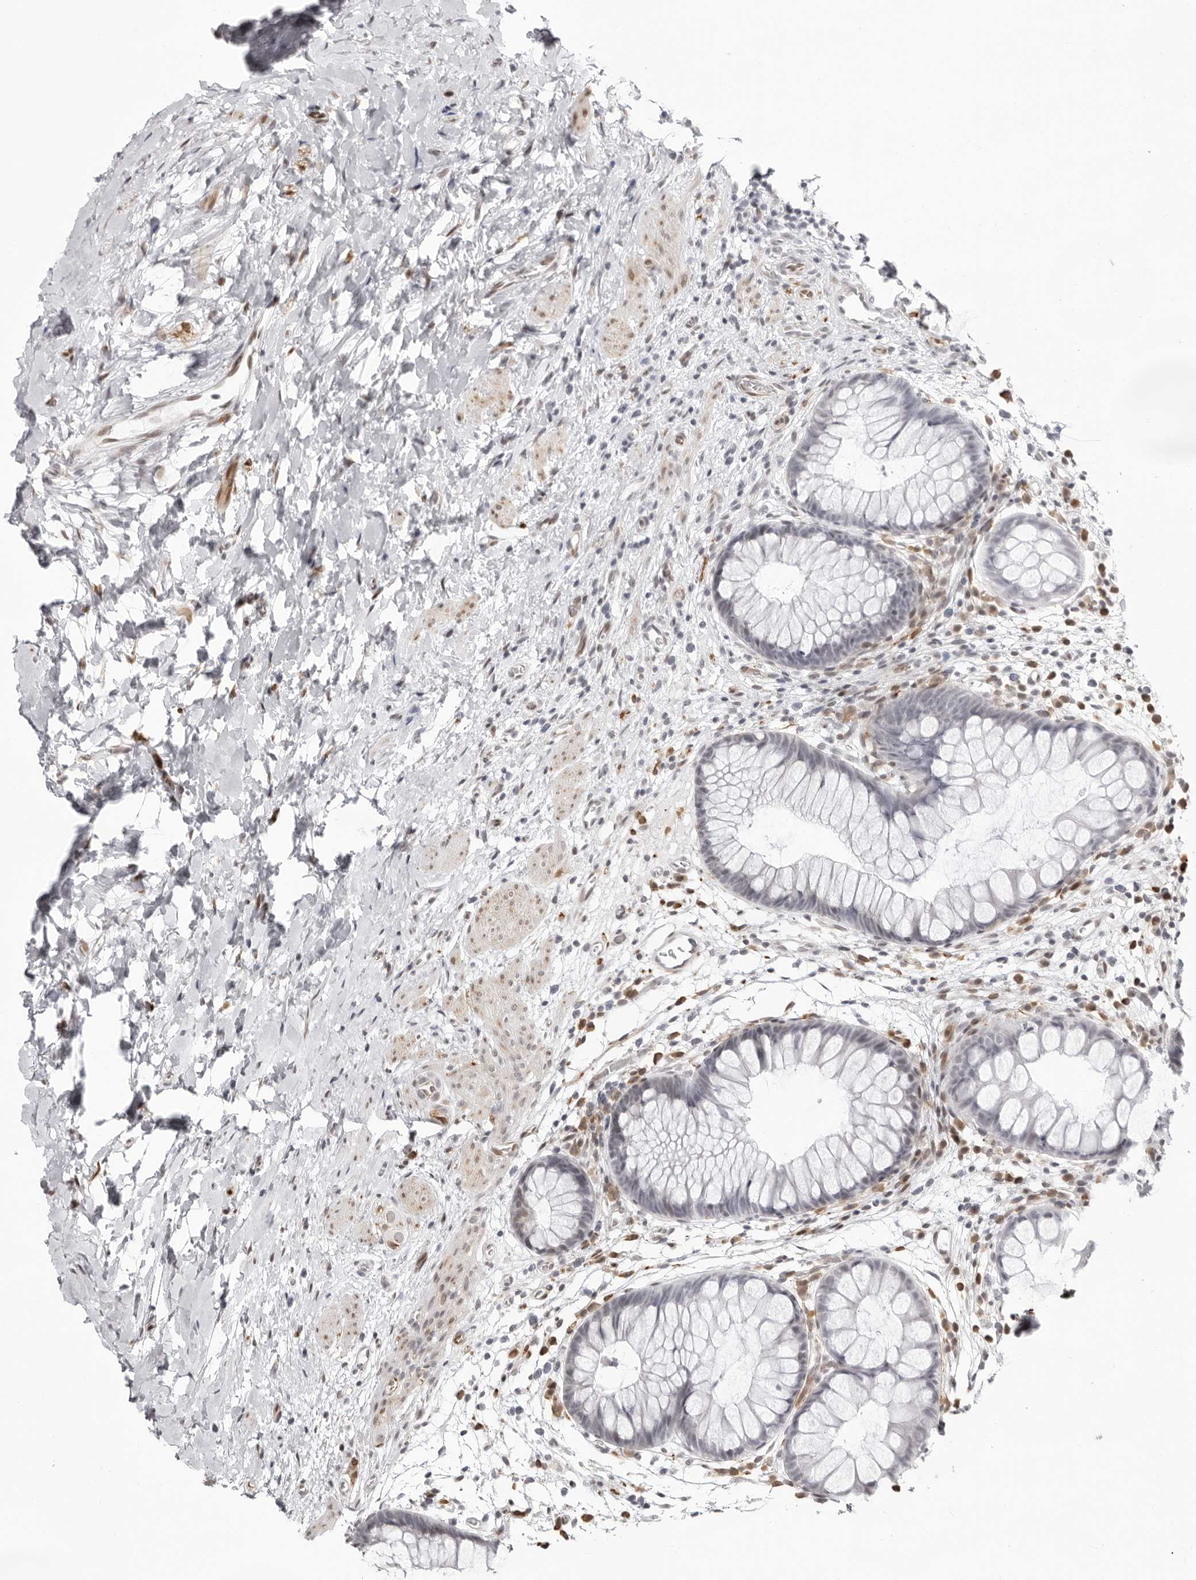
{"staining": {"intensity": "negative", "quantity": "none", "location": "none"}, "tissue": "colon", "cell_type": "Endothelial cells", "image_type": "normal", "snomed": [{"axis": "morphology", "description": "Normal tissue, NOS"}, {"axis": "topography", "description": "Colon"}], "caption": "This micrograph is of unremarkable colon stained with IHC to label a protein in brown with the nuclei are counter-stained blue. There is no positivity in endothelial cells.", "gene": "NTPCR", "patient": {"sex": "female", "age": 62}}